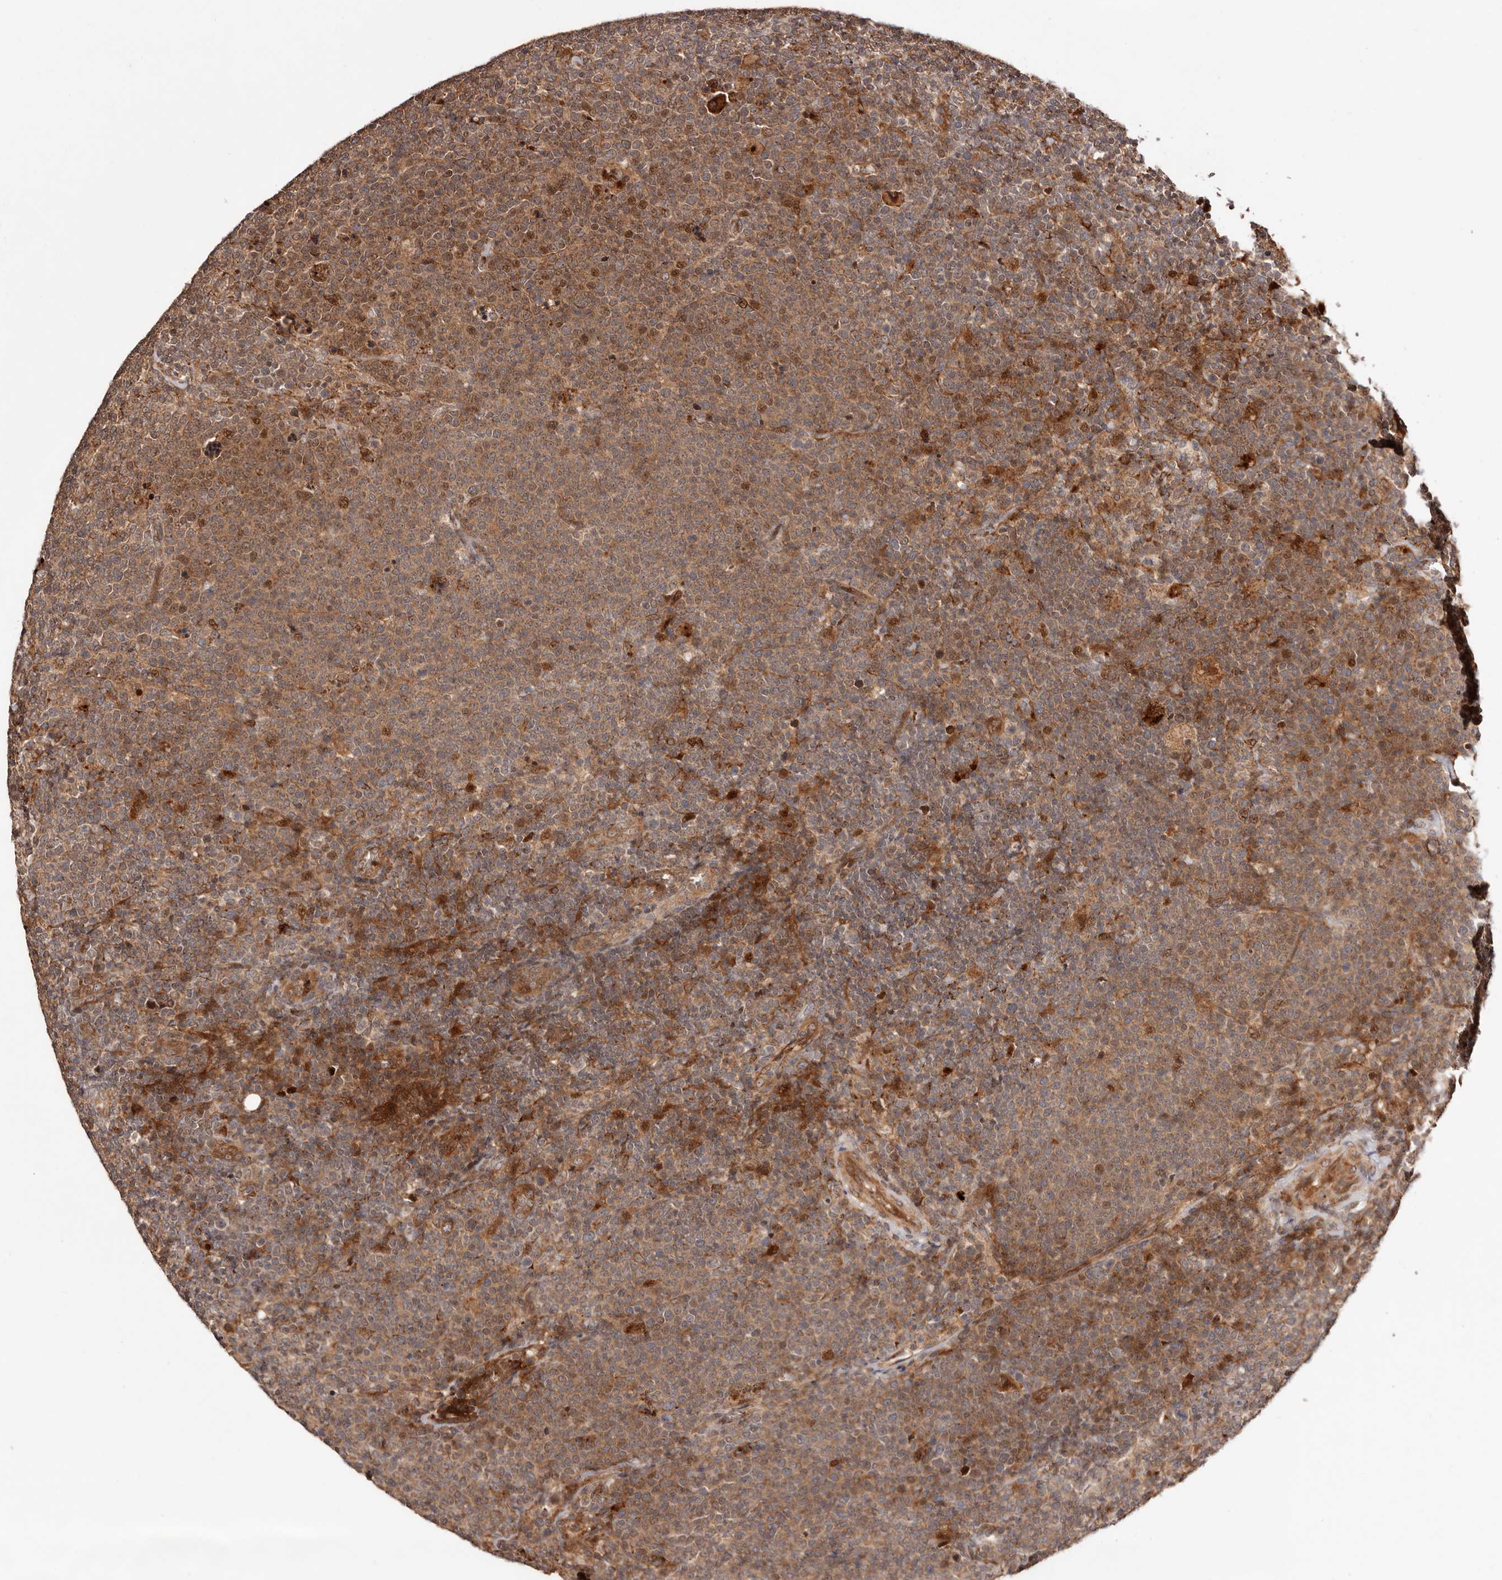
{"staining": {"intensity": "moderate", "quantity": ">75%", "location": "cytoplasmic/membranous,nuclear"}, "tissue": "lymphoma", "cell_type": "Tumor cells", "image_type": "cancer", "snomed": [{"axis": "morphology", "description": "Malignant lymphoma, non-Hodgkin's type, High grade"}, {"axis": "topography", "description": "Lymph node"}], "caption": "Human malignant lymphoma, non-Hodgkin's type (high-grade) stained with a protein marker reveals moderate staining in tumor cells.", "gene": "PTPN22", "patient": {"sex": "male", "age": 61}}